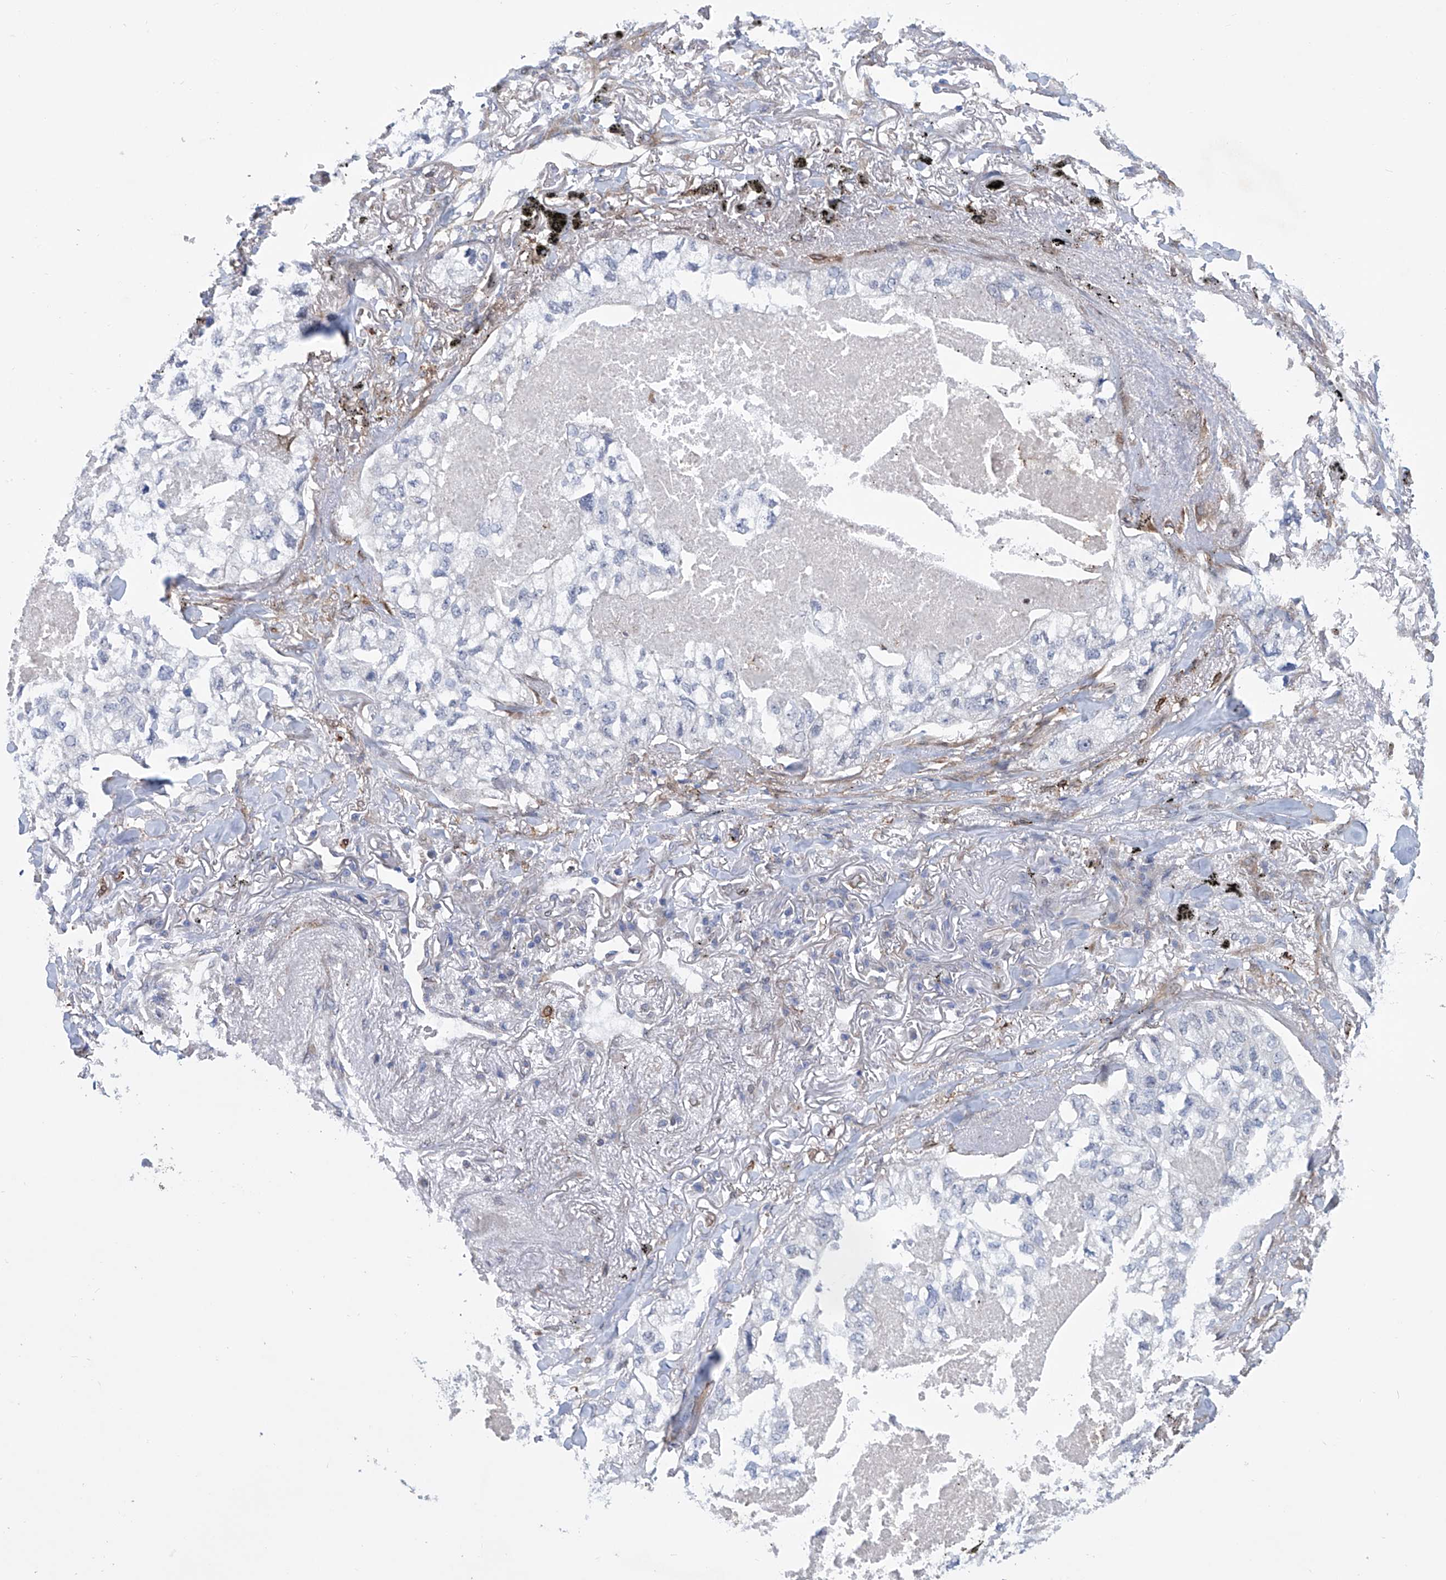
{"staining": {"intensity": "negative", "quantity": "none", "location": "none"}, "tissue": "lung cancer", "cell_type": "Tumor cells", "image_type": "cancer", "snomed": [{"axis": "morphology", "description": "Adenocarcinoma, NOS"}, {"axis": "topography", "description": "Lung"}], "caption": "Adenocarcinoma (lung) stained for a protein using IHC shows no positivity tumor cells.", "gene": "TNN", "patient": {"sex": "male", "age": 65}}